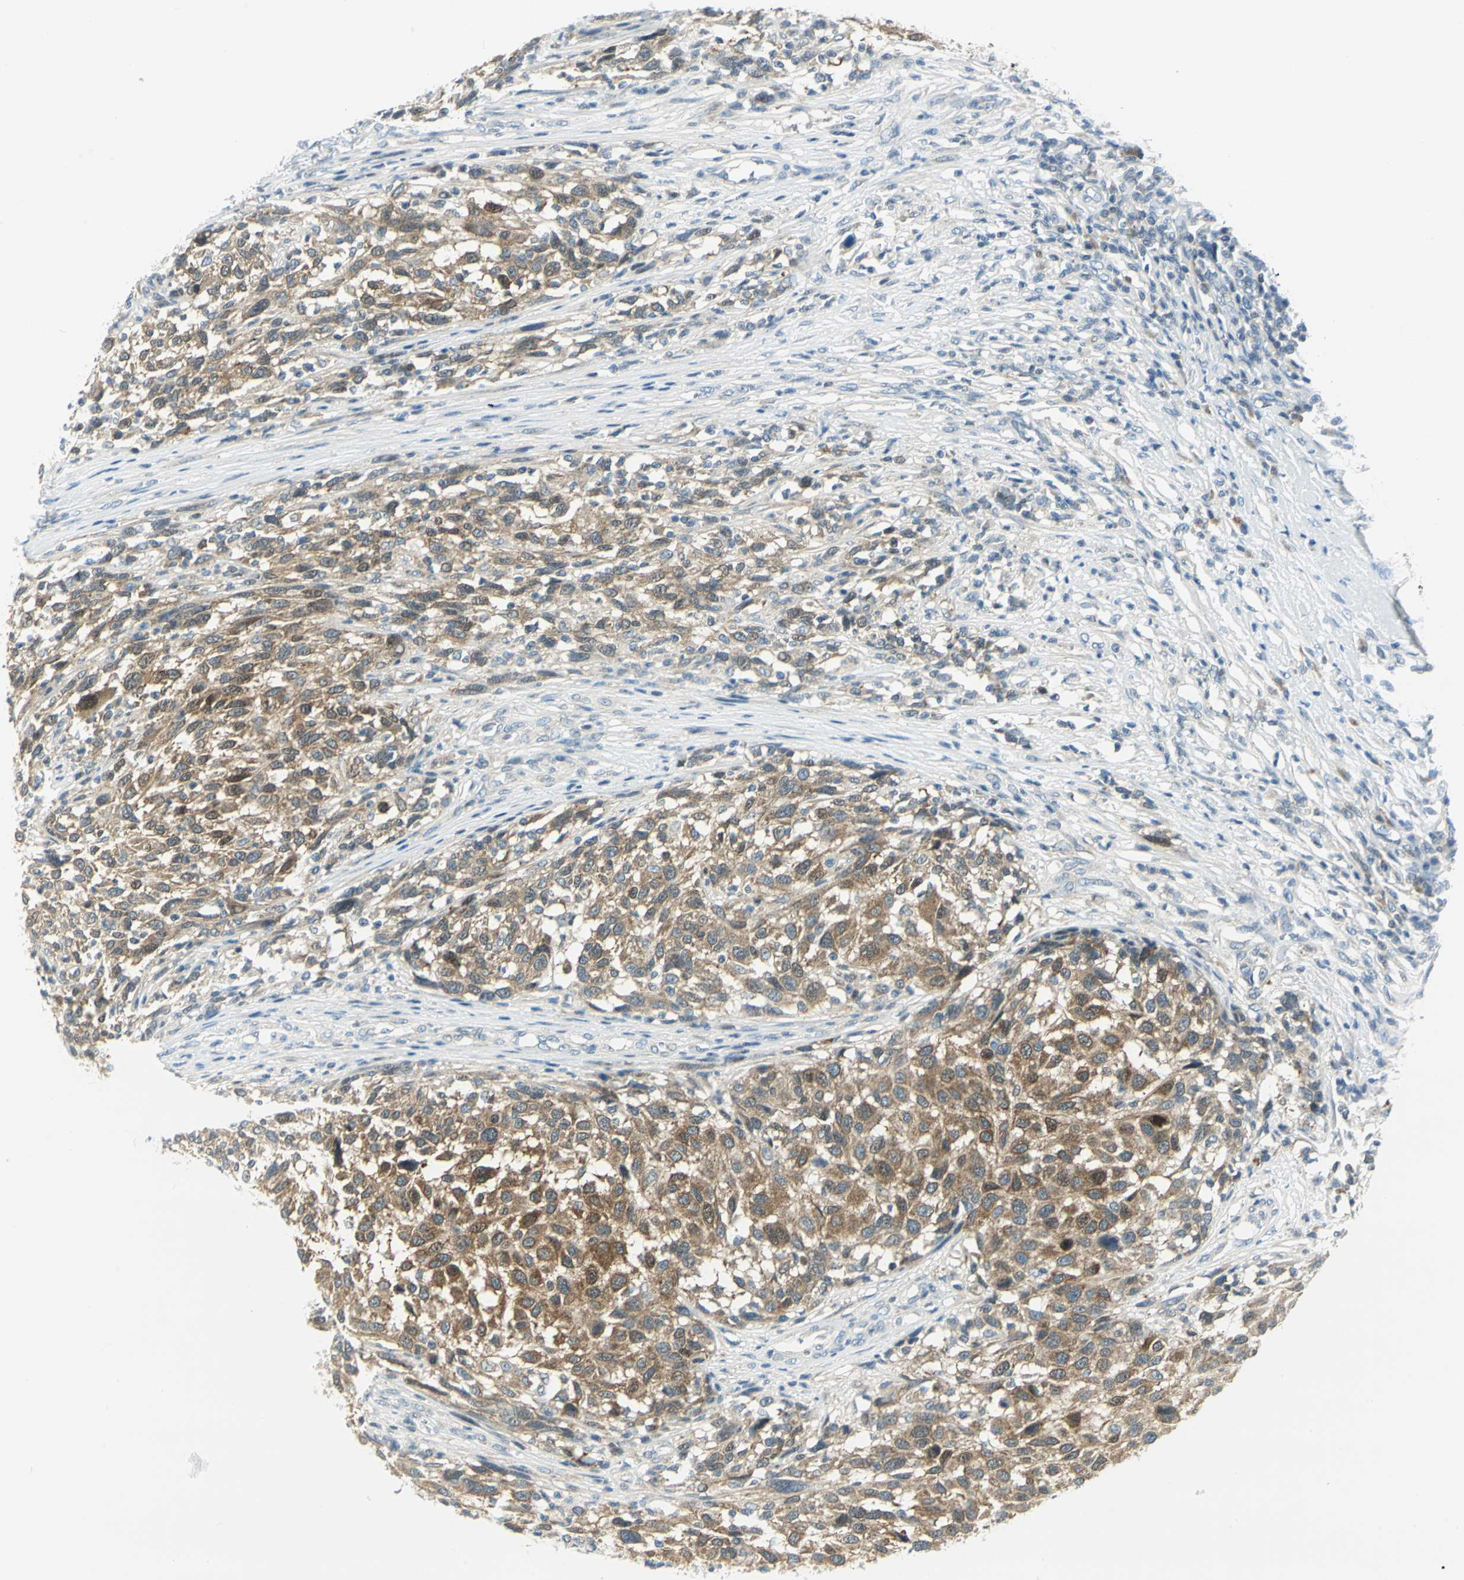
{"staining": {"intensity": "moderate", "quantity": ">75%", "location": "cytoplasmic/membranous"}, "tissue": "melanoma", "cell_type": "Tumor cells", "image_type": "cancer", "snomed": [{"axis": "morphology", "description": "Malignant melanoma, Metastatic site"}, {"axis": "topography", "description": "Lymph node"}], "caption": "Human malignant melanoma (metastatic site) stained for a protein (brown) displays moderate cytoplasmic/membranous positive expression in about >75% of tumor cells.", "gene": "ALDOA", "patient": {"sex": "male", "age": 61}}